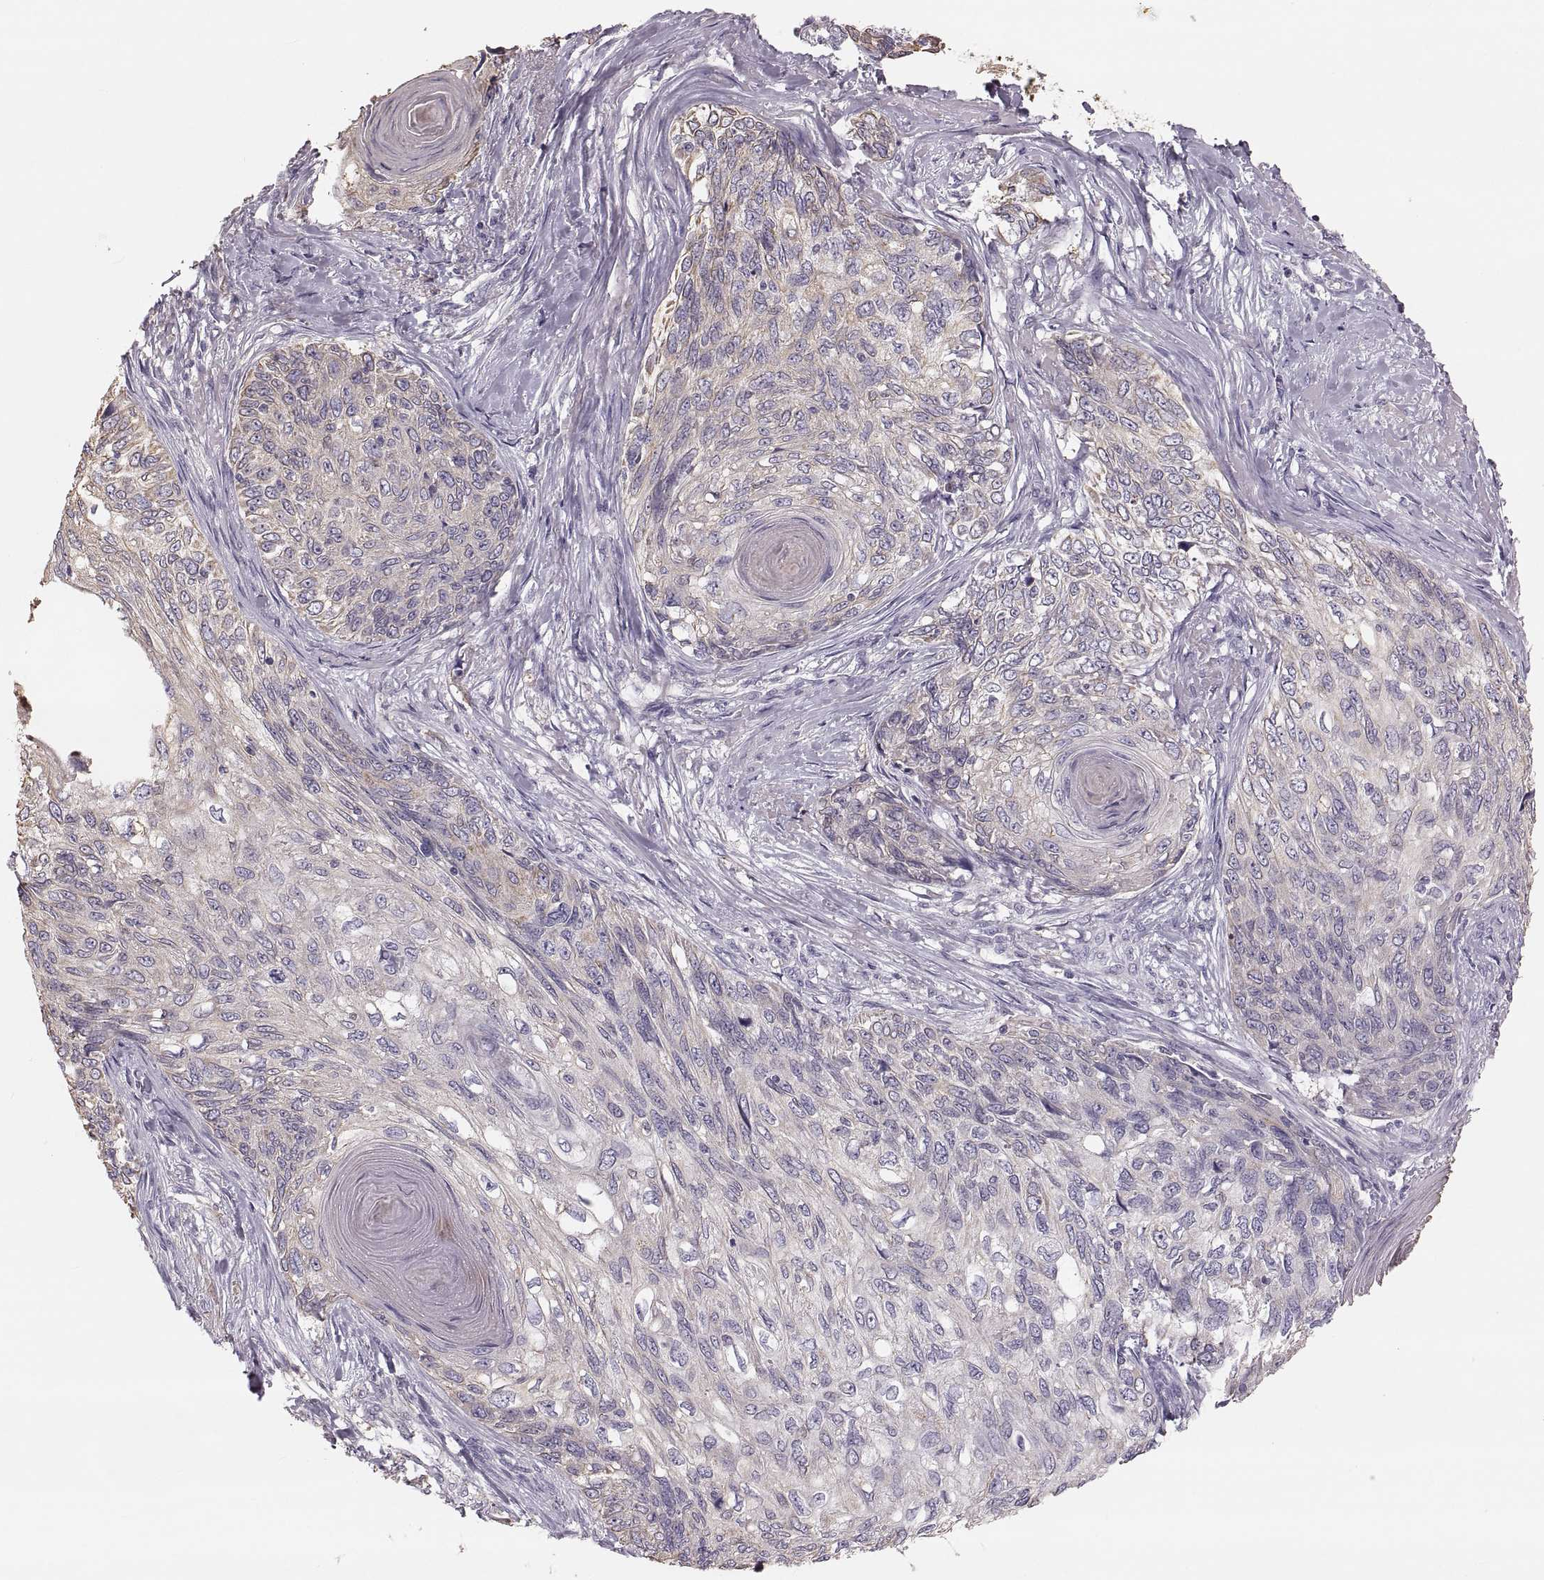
{"staining": {"intensity": "negative", "quantity": "none", "location": "none"}, "tissue": "skin cancer", "cell_type": "Tumor cells", "image_type": "cancer", "snomed": [{"axis": "morphology", "description": "Squamous cell carcinoma, NOS"}, {"axis": "topography", "description": "Skin"}], "caption": "Immunohistochemistry (IHC) photomicrograph of squamous cell carcinoma (skin) stained for a protein (brown), which reveals no expression in tumor cells.", "gene": "RUNDC3A", "patient": {"sex": "male", "age": 92}}